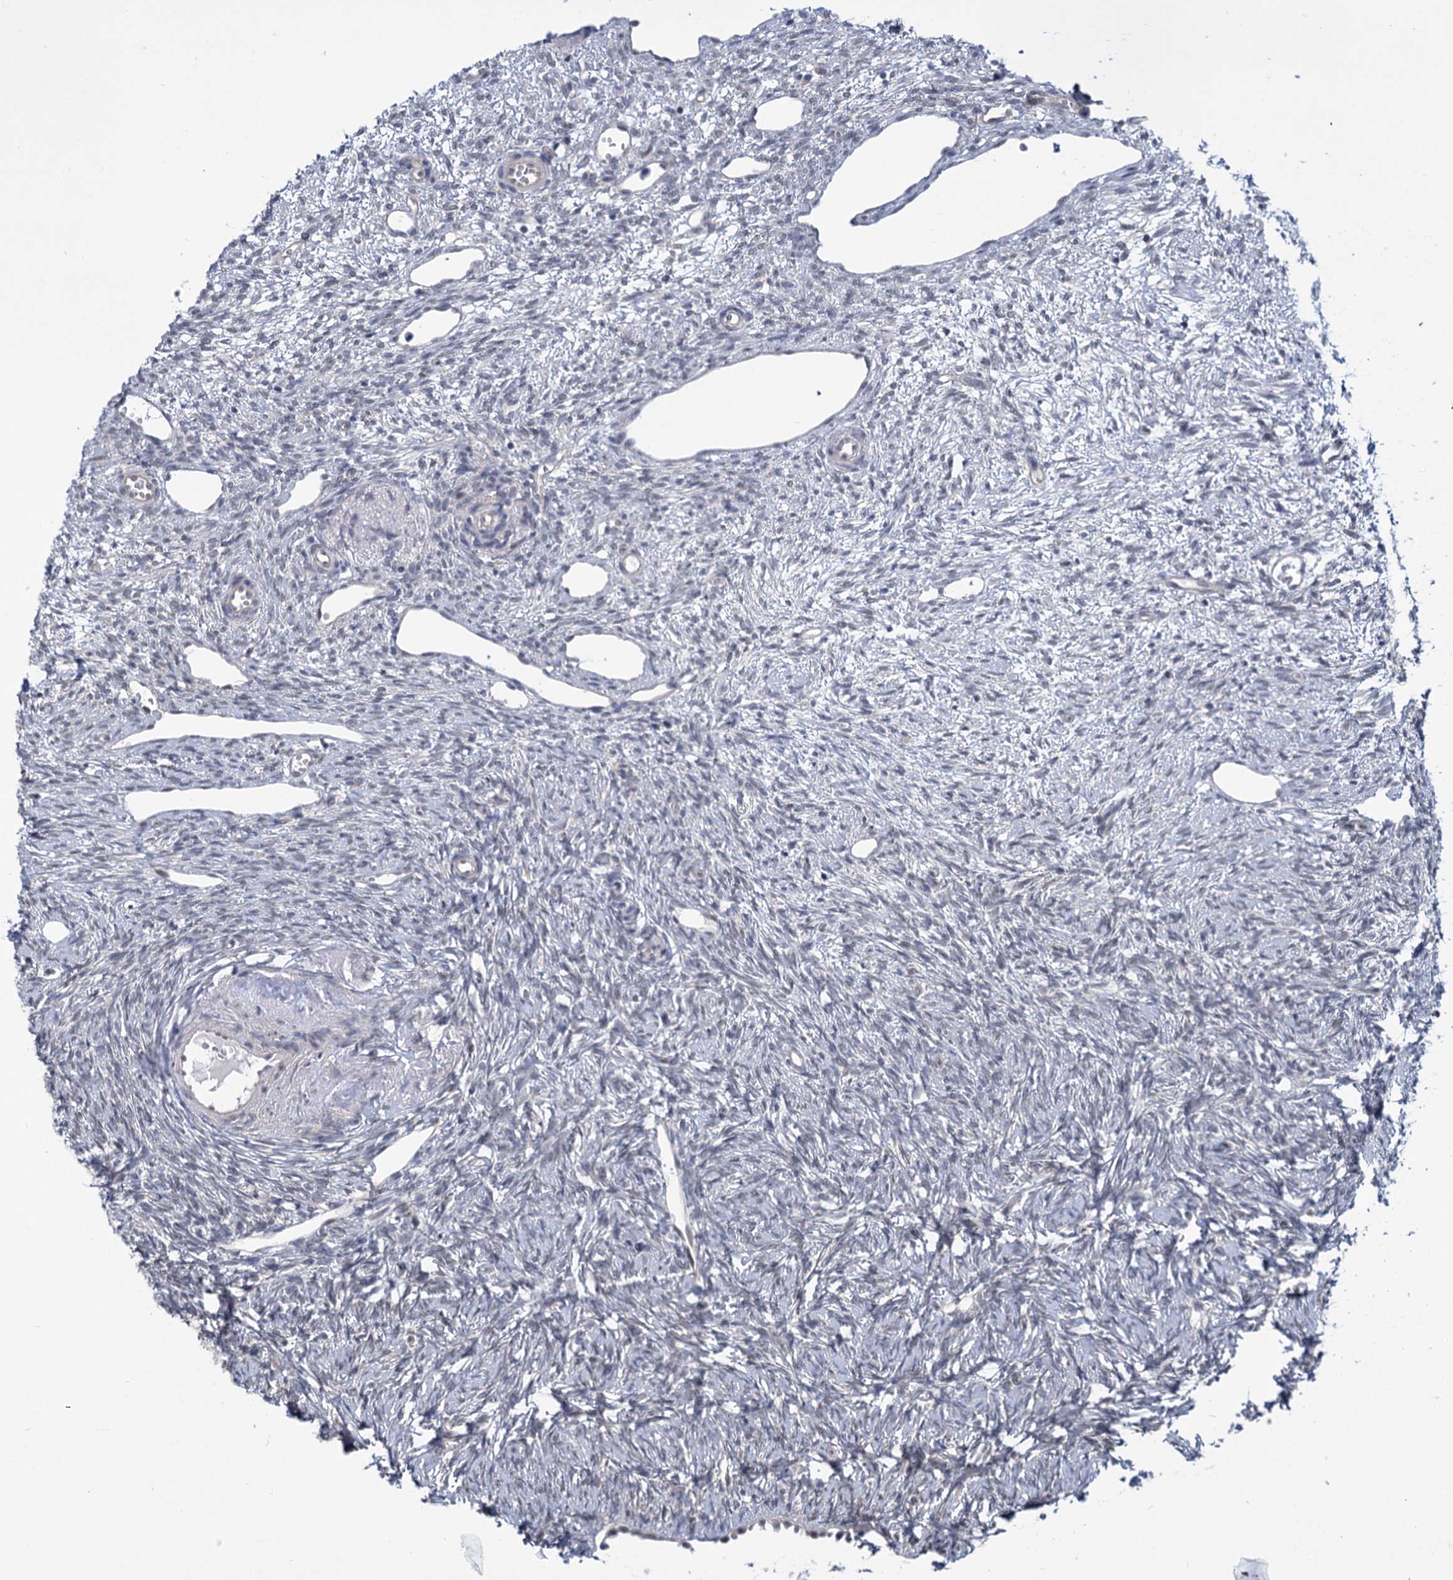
{"staining": {"intensity": "negative", "quantity": "none", "location": "none"}, "tissue": "ovary", "cell_type": "Ovarian stroma cells", "image_type": "normal", "snomed": [{"axis": "morphology", "description": "Normal tissue, NOS"}, {"axis": "topography", "description": "Ovary"}], "caption": "High power microscopy image of an IHC micrograph of unremarkable ovary, revealing no significant staining in ovarian stroma cells.", "gene": "MBLAC2", "patient": {"sex": "female", "age": 51}}